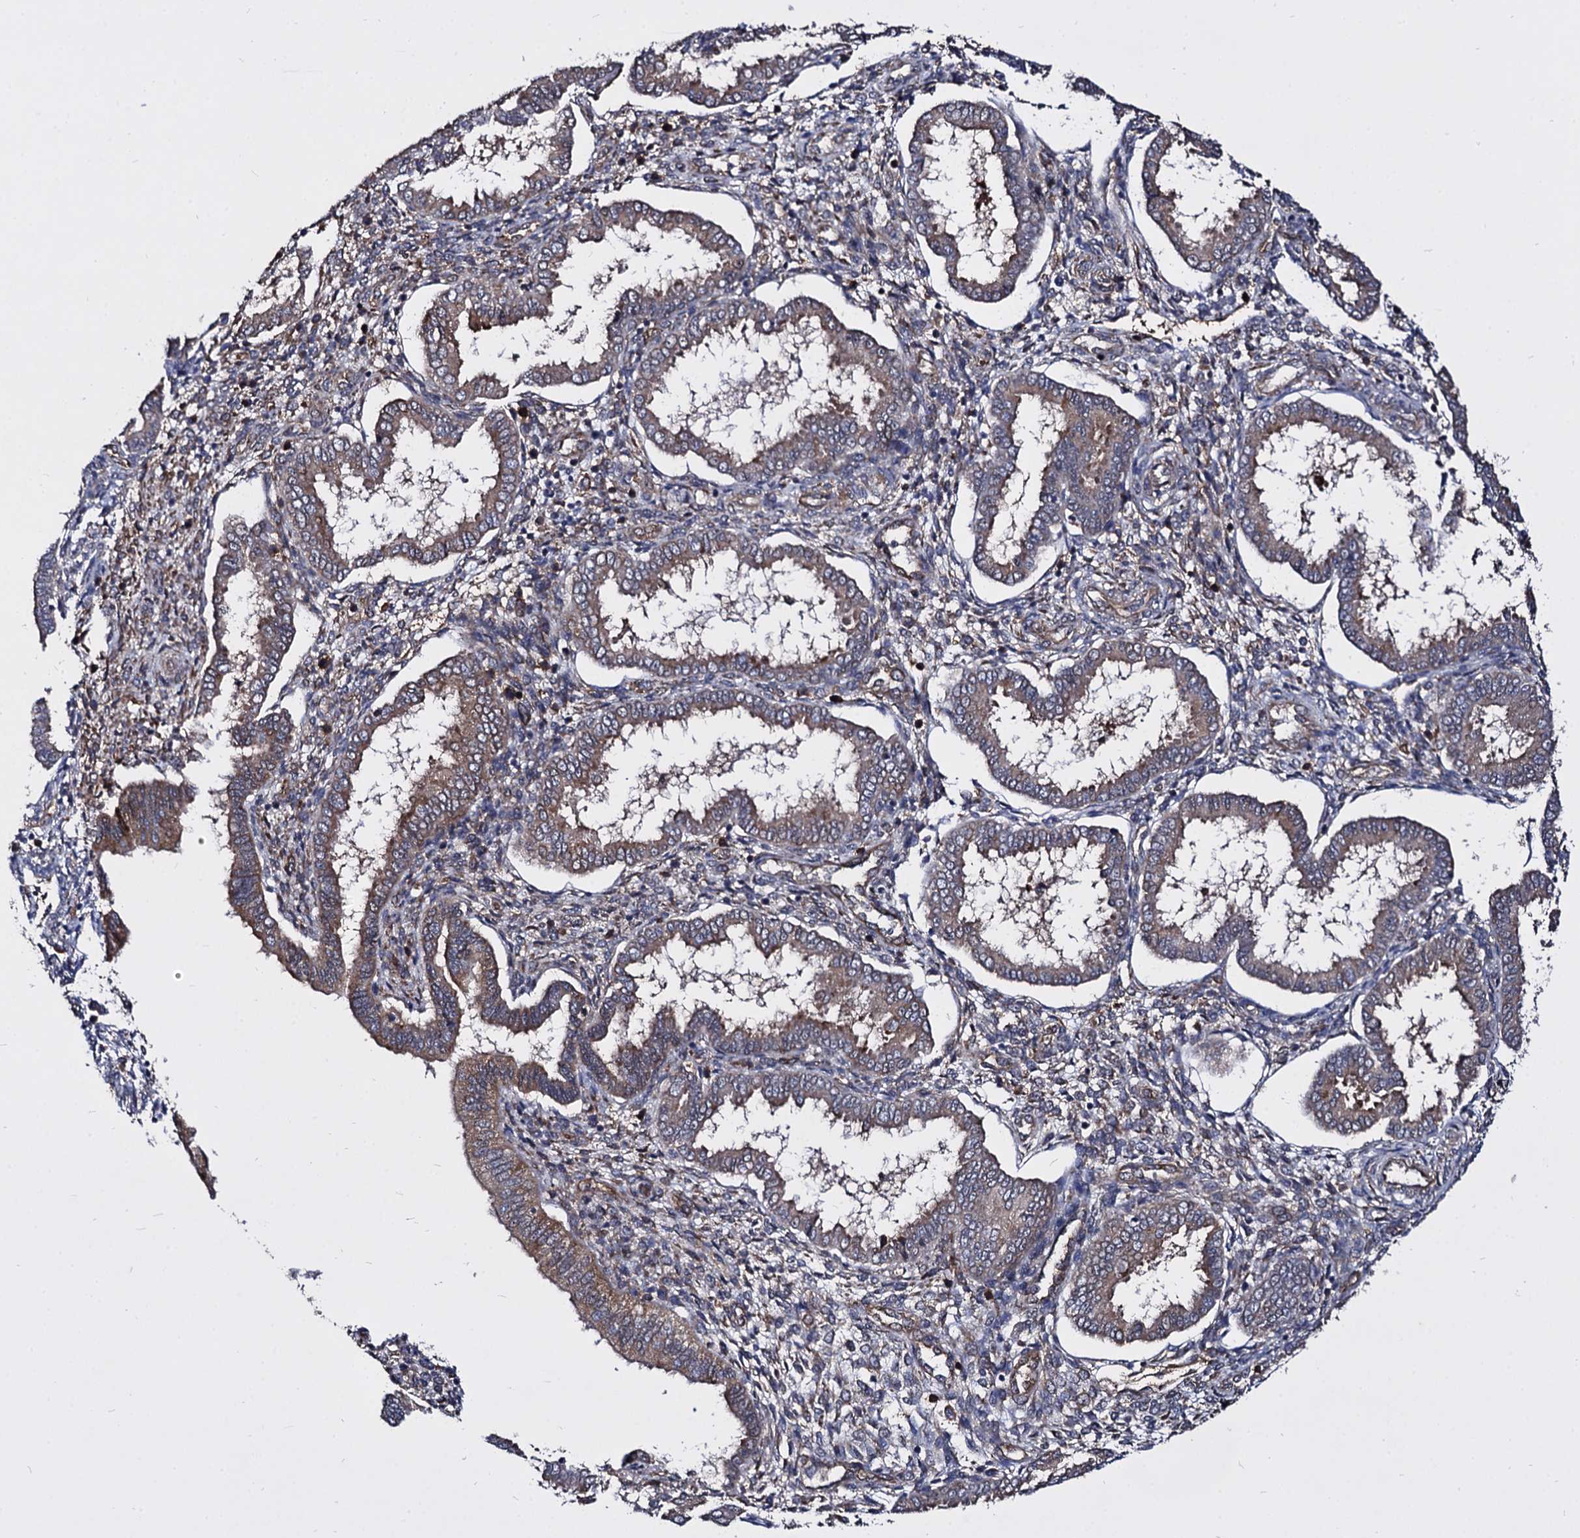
{"staining": {"intensity": "weak", "quantity": "<25%", "location": "cytoplasmic/membranous"}, "tissue": "endometrium", "cell_type": "Cells in endometrial stroma", "image_type": "normal", "snomed": [{"axis": "morphology", "description": "Normal tissue, NOS"}, {"axis": "topography", "description": "Endometrium"}], "caption": "A high-resolution image shows IHC staining of normal endometrium, which reveals no significant expression in cells in endometrial stroma. The staining is performed using DAB brown chromogen with nuclei counter-stained in using hematoxylin.", "gene": "NME1", "patient": {"sex": "female", "age": 24}}